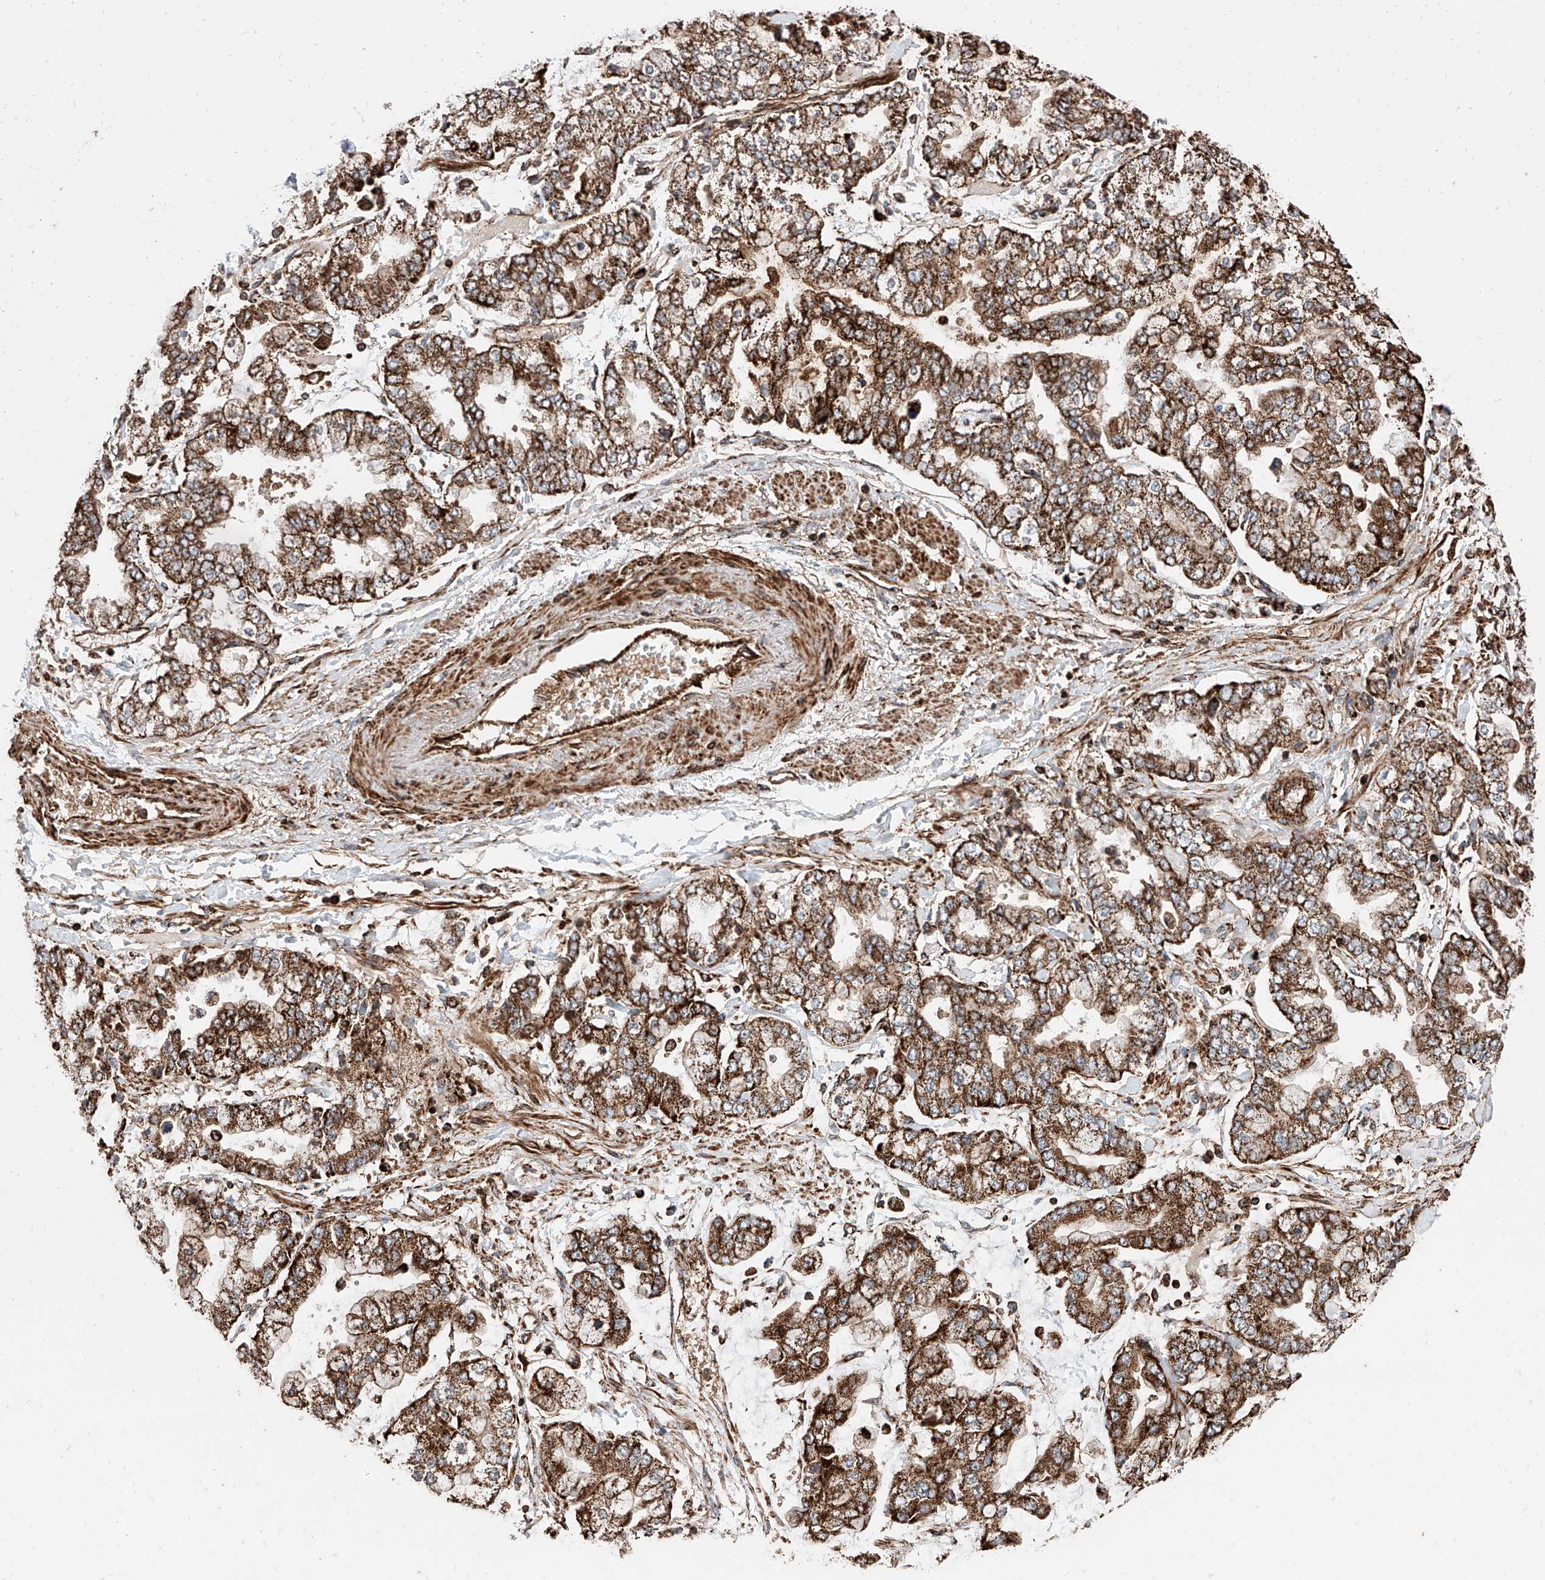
{"staining": {"intensity": "strong", "quantity": ">75%", "location": "cytoplasmic/membranous"}, "tissue": "stomach cancer", "cell_type": "Tumor cells", "image_type": "cancer", "snomed": [{"axis": "morphology", "description": "Normal tissue, NOS"}, {"axis": "morphology", "description": "Adenocarcinoma, NOS"}, {"axis": "topography", "description": "Stomach, upper"}, {"axis": "topography", "description": "Stomach"}], "caption": "Stomach cancer (adenocarcinoma) stained with immunohistochemistry (IHC) demonstrates strong cytoplasmic/membranous staining in approximately >75% of tumor cells.", "gene": "PISD", "patient": {"sex": "male", "age": 76}}